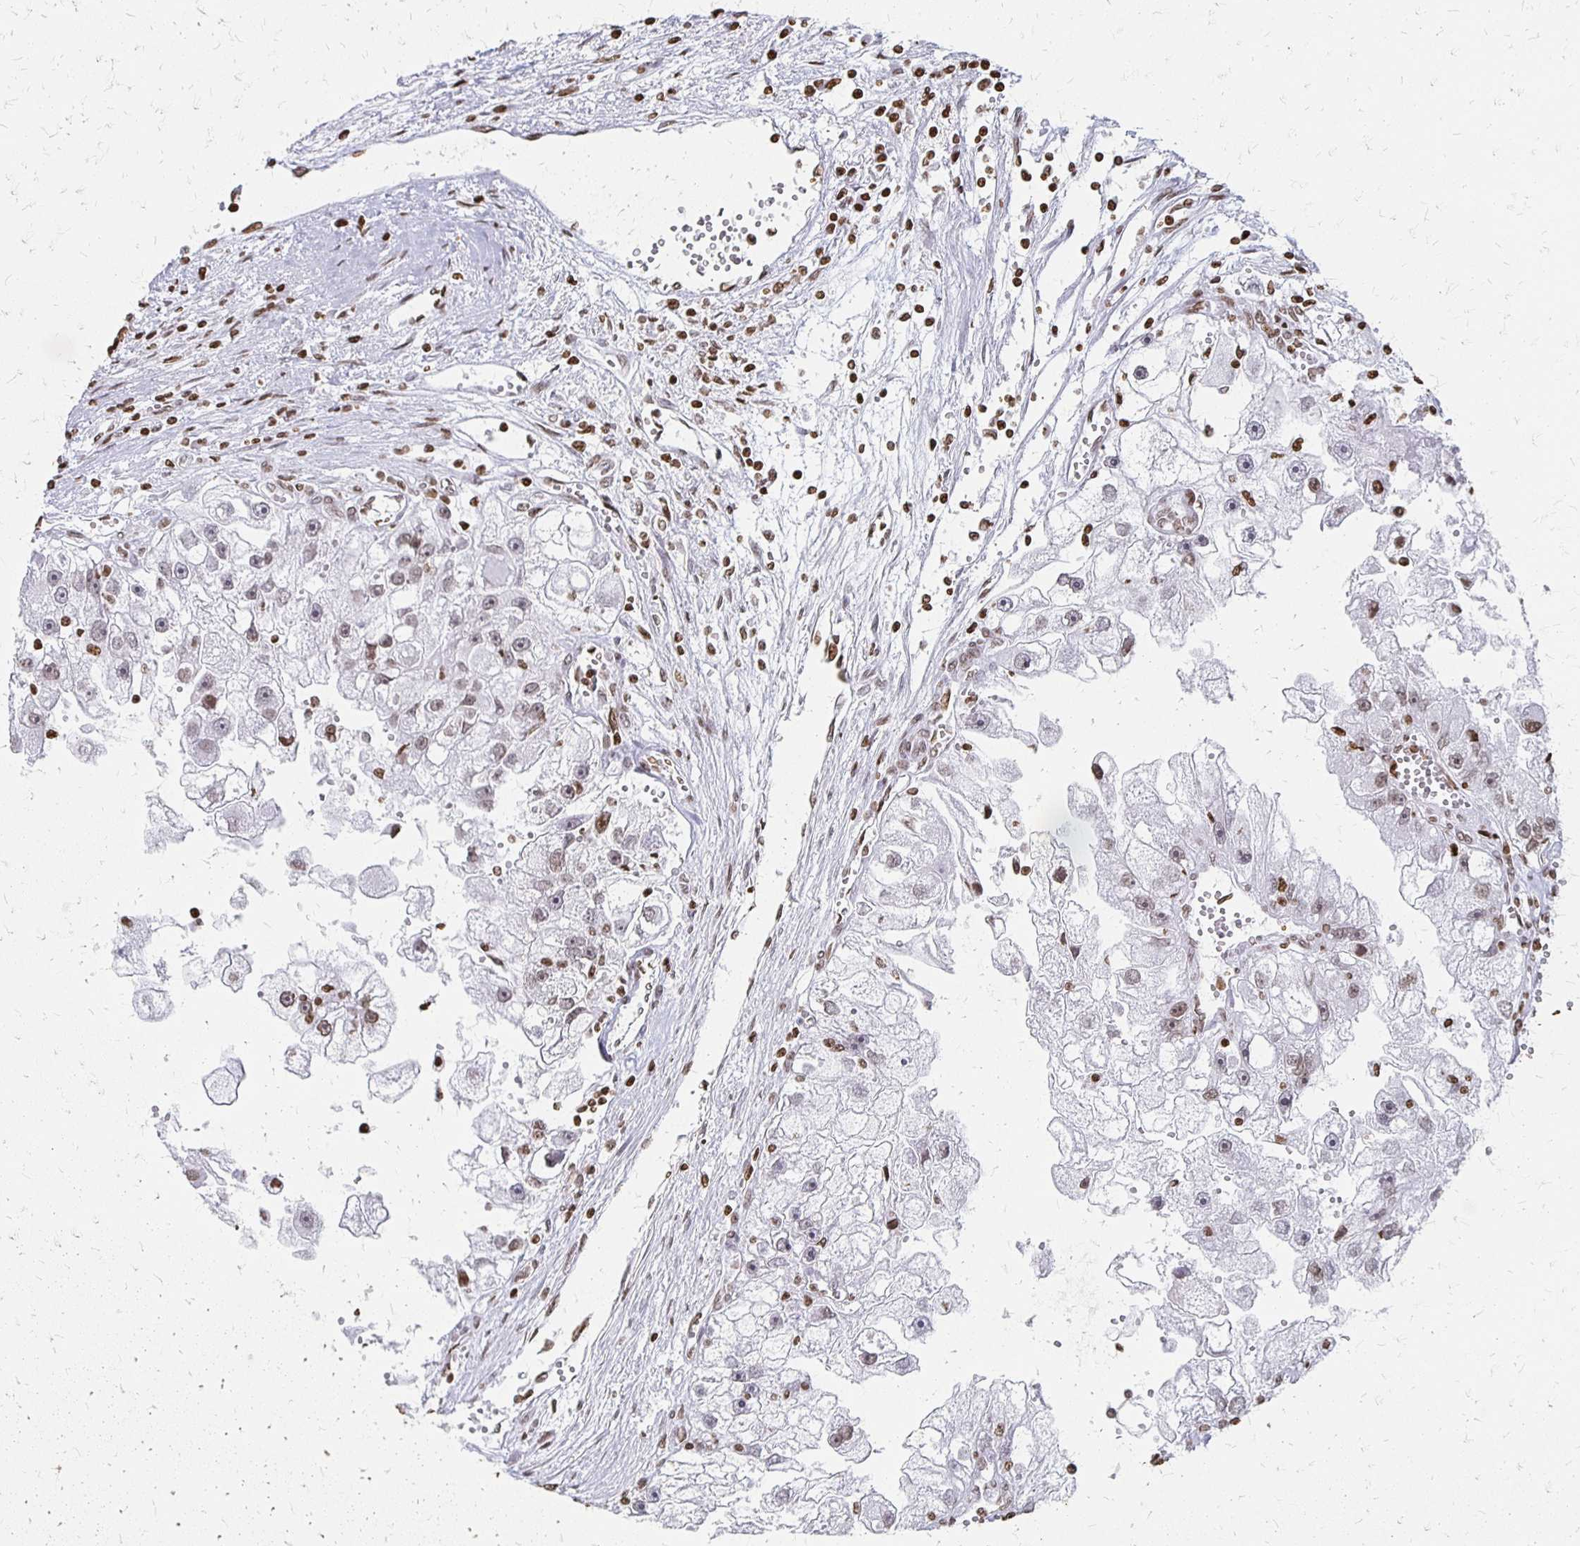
{"staining": {"intensity": "moderate", "quantity": ">75%", "location": "nuclear"}, "tissue": "renal cancer", "cell_type": "Tumor cells", "image_type": "cancer", "snomed": [{"axis": "morphology", "description": "Adenocarcinoma, NOS"}, {"axis": "topography", "description": "Kidney"}], "caption": "A micrograph showing moderate nuclear positivity in about >75% of tumor cells in adenocarcinoma (renal), as visualized by brown immunohistochemical staining.", "gene": "ZNF280C", "patient": {"sex": "male", "age": 63}}